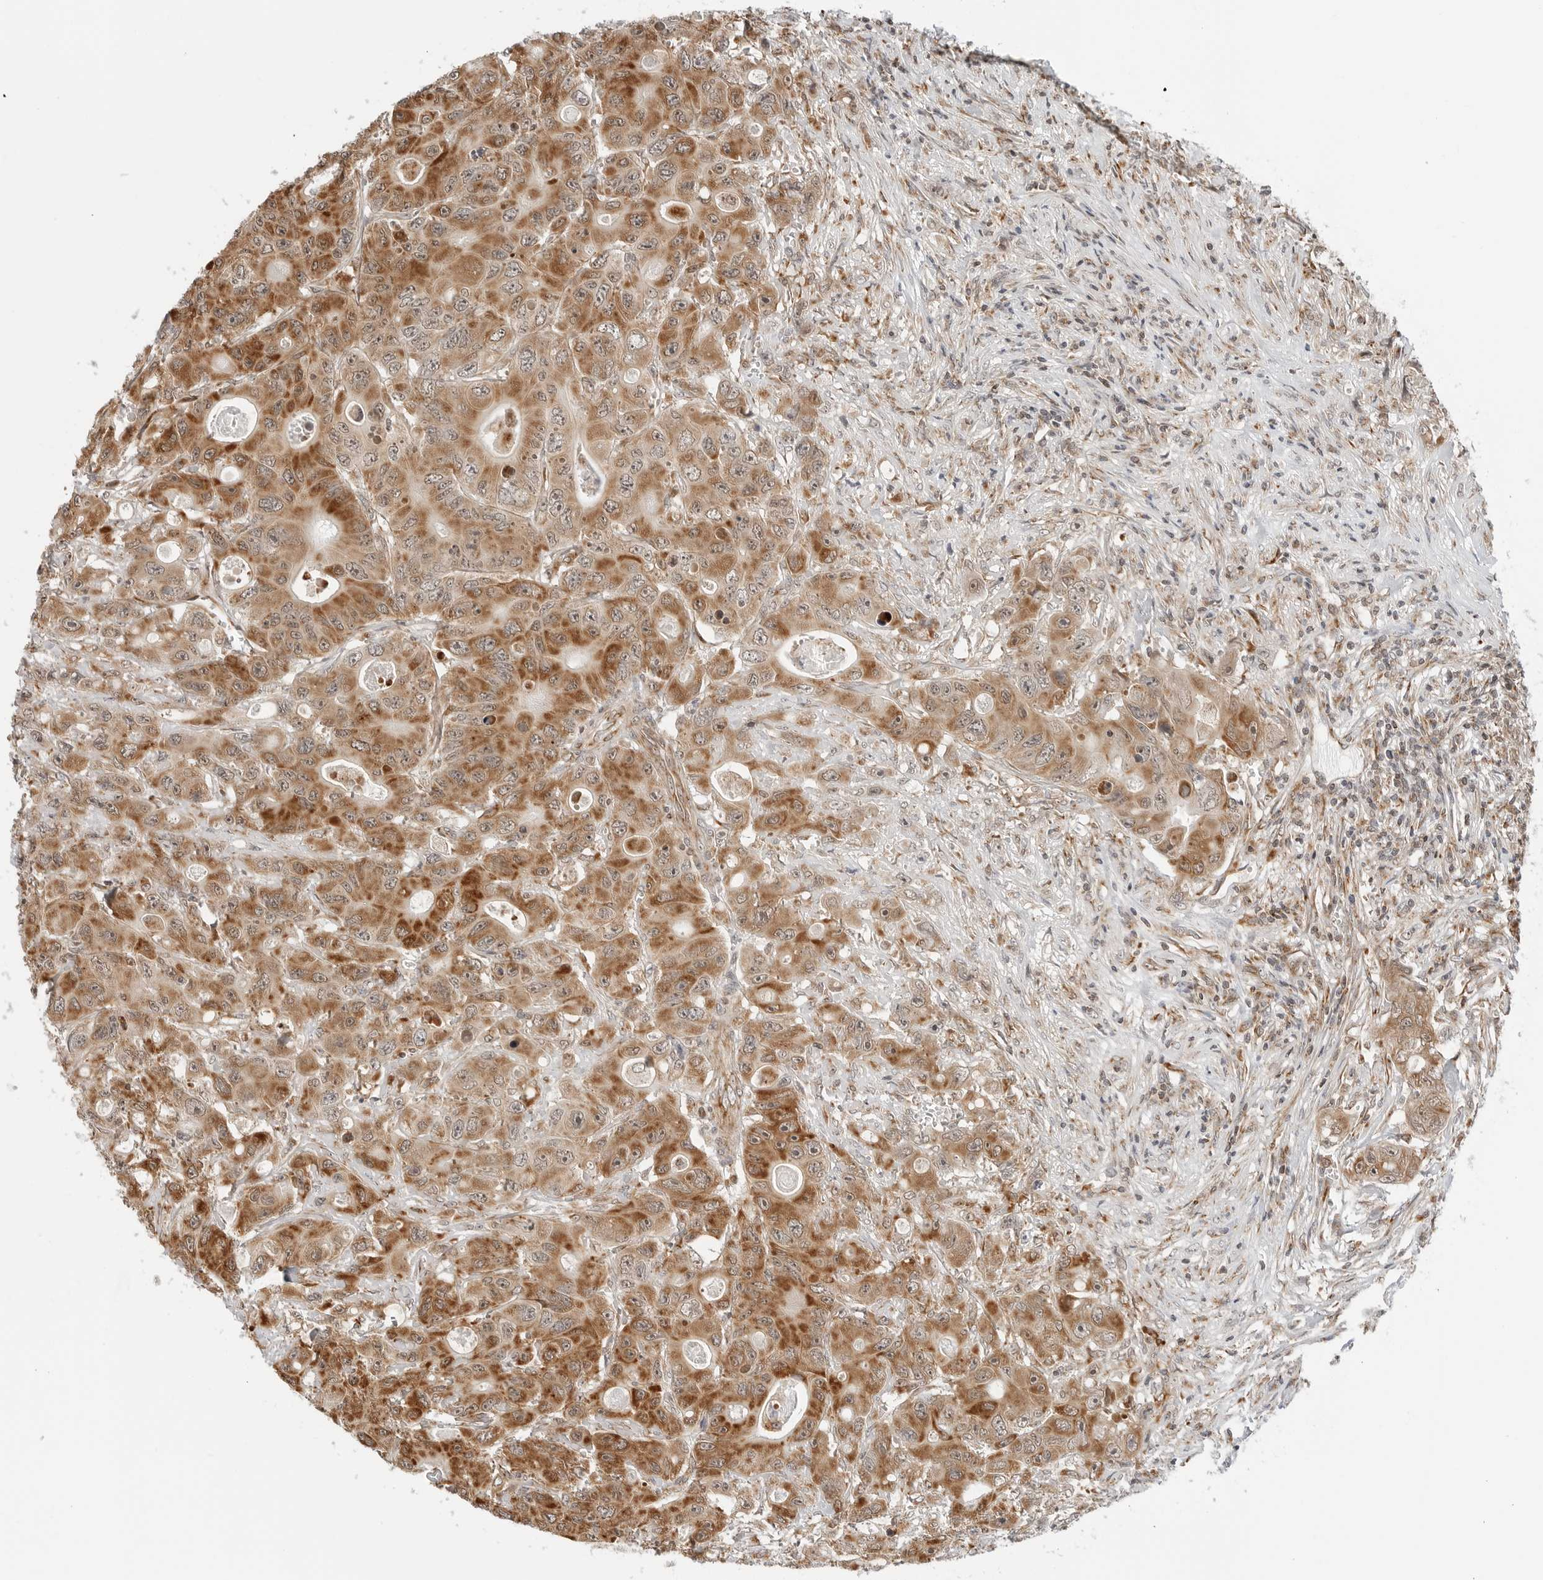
{"staining": {"intensity": "moderate", "quantity": ">75%", "location": "cytoplasmic/membranous"}, "tissue": "colorectal cancer", "cell_type": "Tumor cells", "image_type": "cancer", "snomed": [{"axis": "morphology", "description": "Adenocarcinoma, NOS"}, {"axis": "topography", "description": "Colon"}], "caption": "Protein analysis of colorectal cancer (adenocarcinoma) tissue exhibits moderate cytoplasmic/membranous staining in about >75% of tumor cells. (DAB (3,3'-diaminobenzidine) = brown stain, brightfield microscopy at high magnification).", "gene": "POLR3GL", "patient": {"sex": "female", "age": 46}}